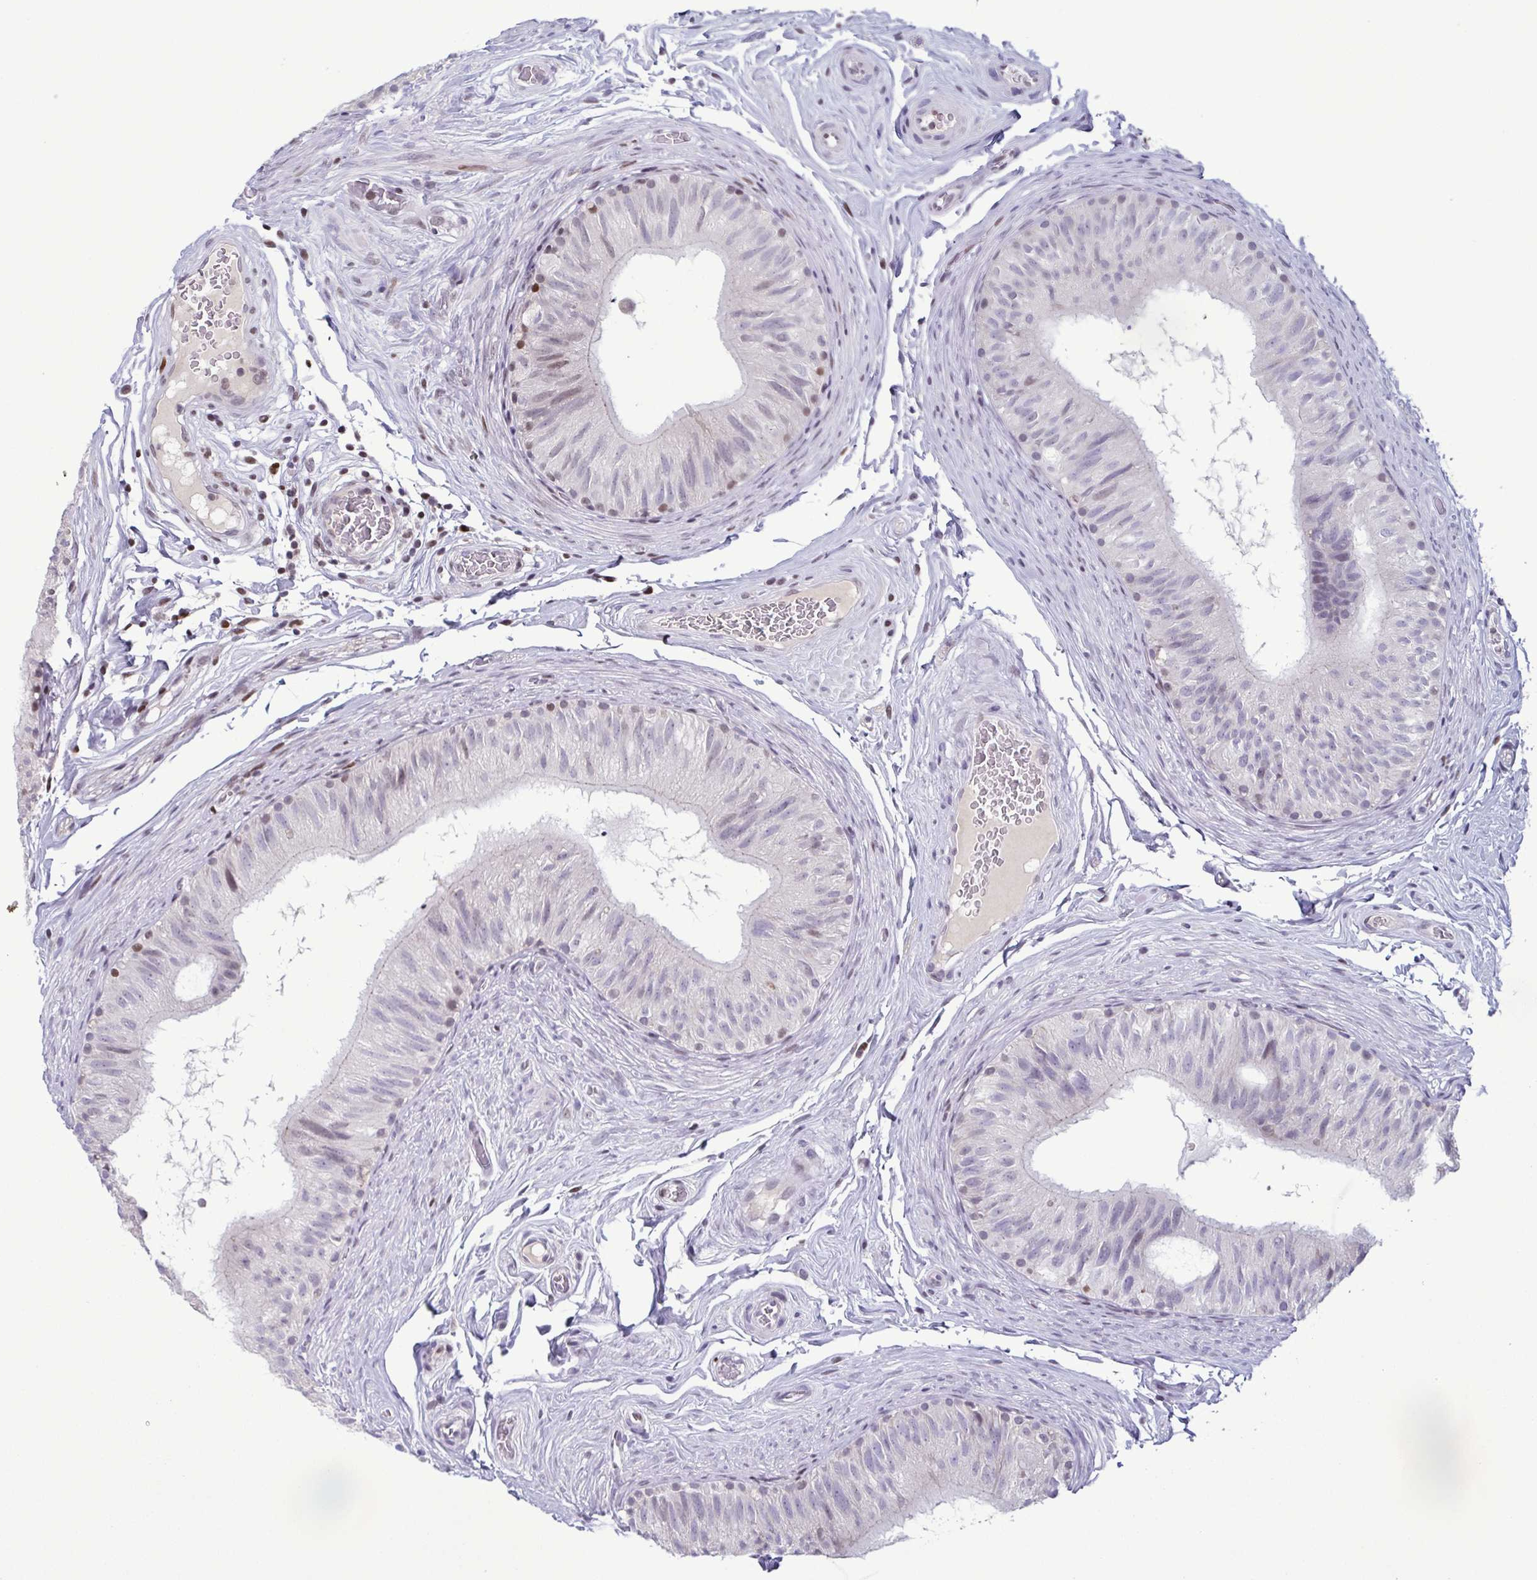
{"staining": {"intensity": "negative", "quantity": "none", "location": "none"}, "tissue": "epididymis", "cell_type": "Glandular cells", "image_type": "normal", "snomed": [{"axis": "morphology", "description": "Normal tissue, NOS"}, {"axis": "topography", "description": "Epididymis, spermatic cord, NOS"}, {"axis": "topography", "description": "Epididymis"}], "caption": "The photomicrograph exhibits no significant staining in glandular cells of epididymis.", "gene": "IRF1", "patient": {"sex": "male", "age": 31}}